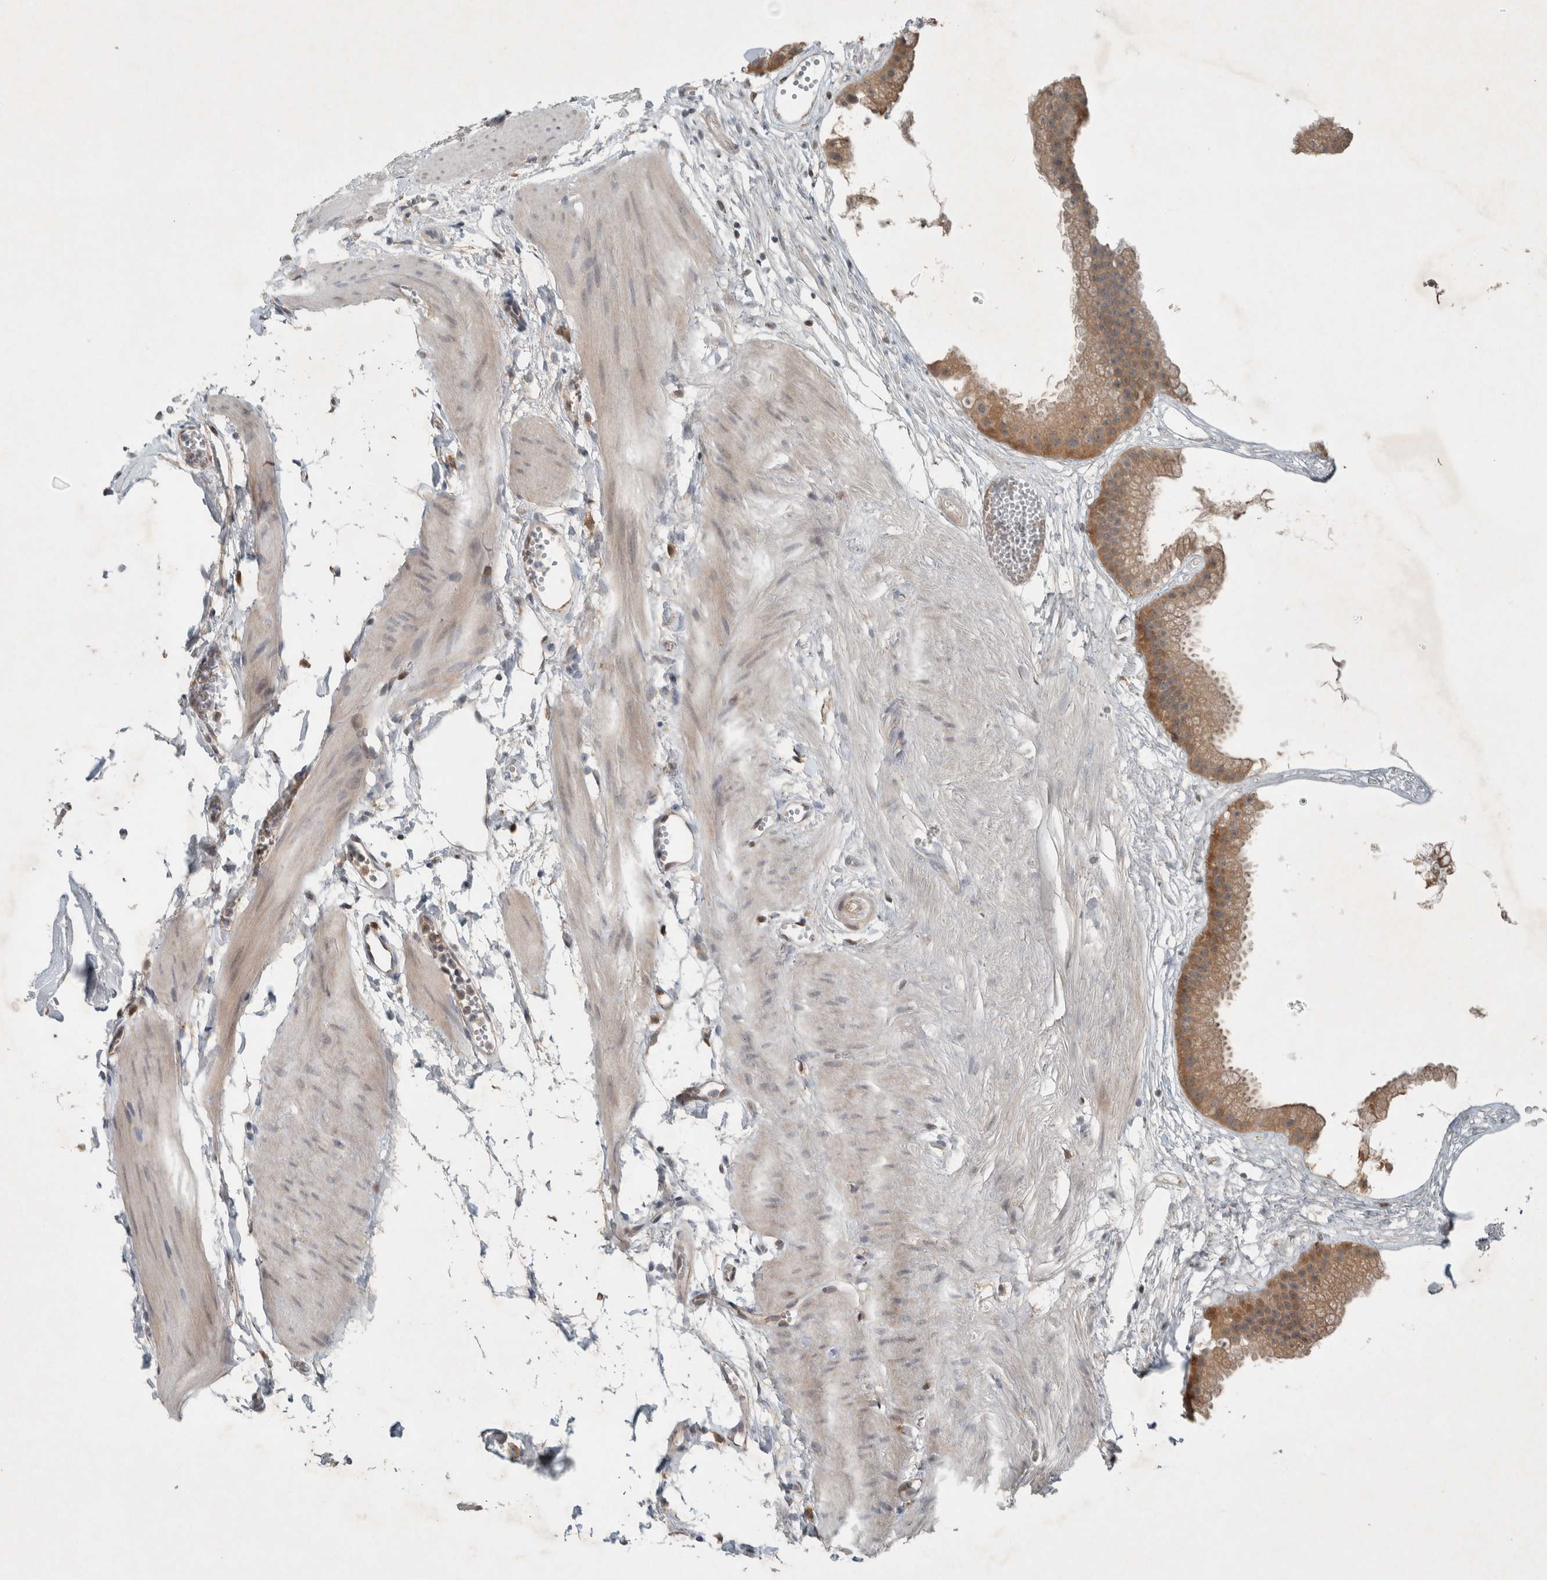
{"staining": {"intensity": "moderate", "quantity": ">75%", "location": "cytoplasmic/membranous"}, "tissue": "gallbladder", "cell_type": "Glandular cells", "image_type": "normal", "snomed": [{"axis": "morphology", "description": "Normal tissue, NOS"}, {"axis": "topography", "description": "Gallbladder"}], "caption": "Immunohistochemical staining of normal gallbladder displays moderate cytoplasmic/membranous protein positivity in about >75% of glandular cells.", "gene": "ENSG00000285245", "patient": {"sex": "female", "age": 64}}